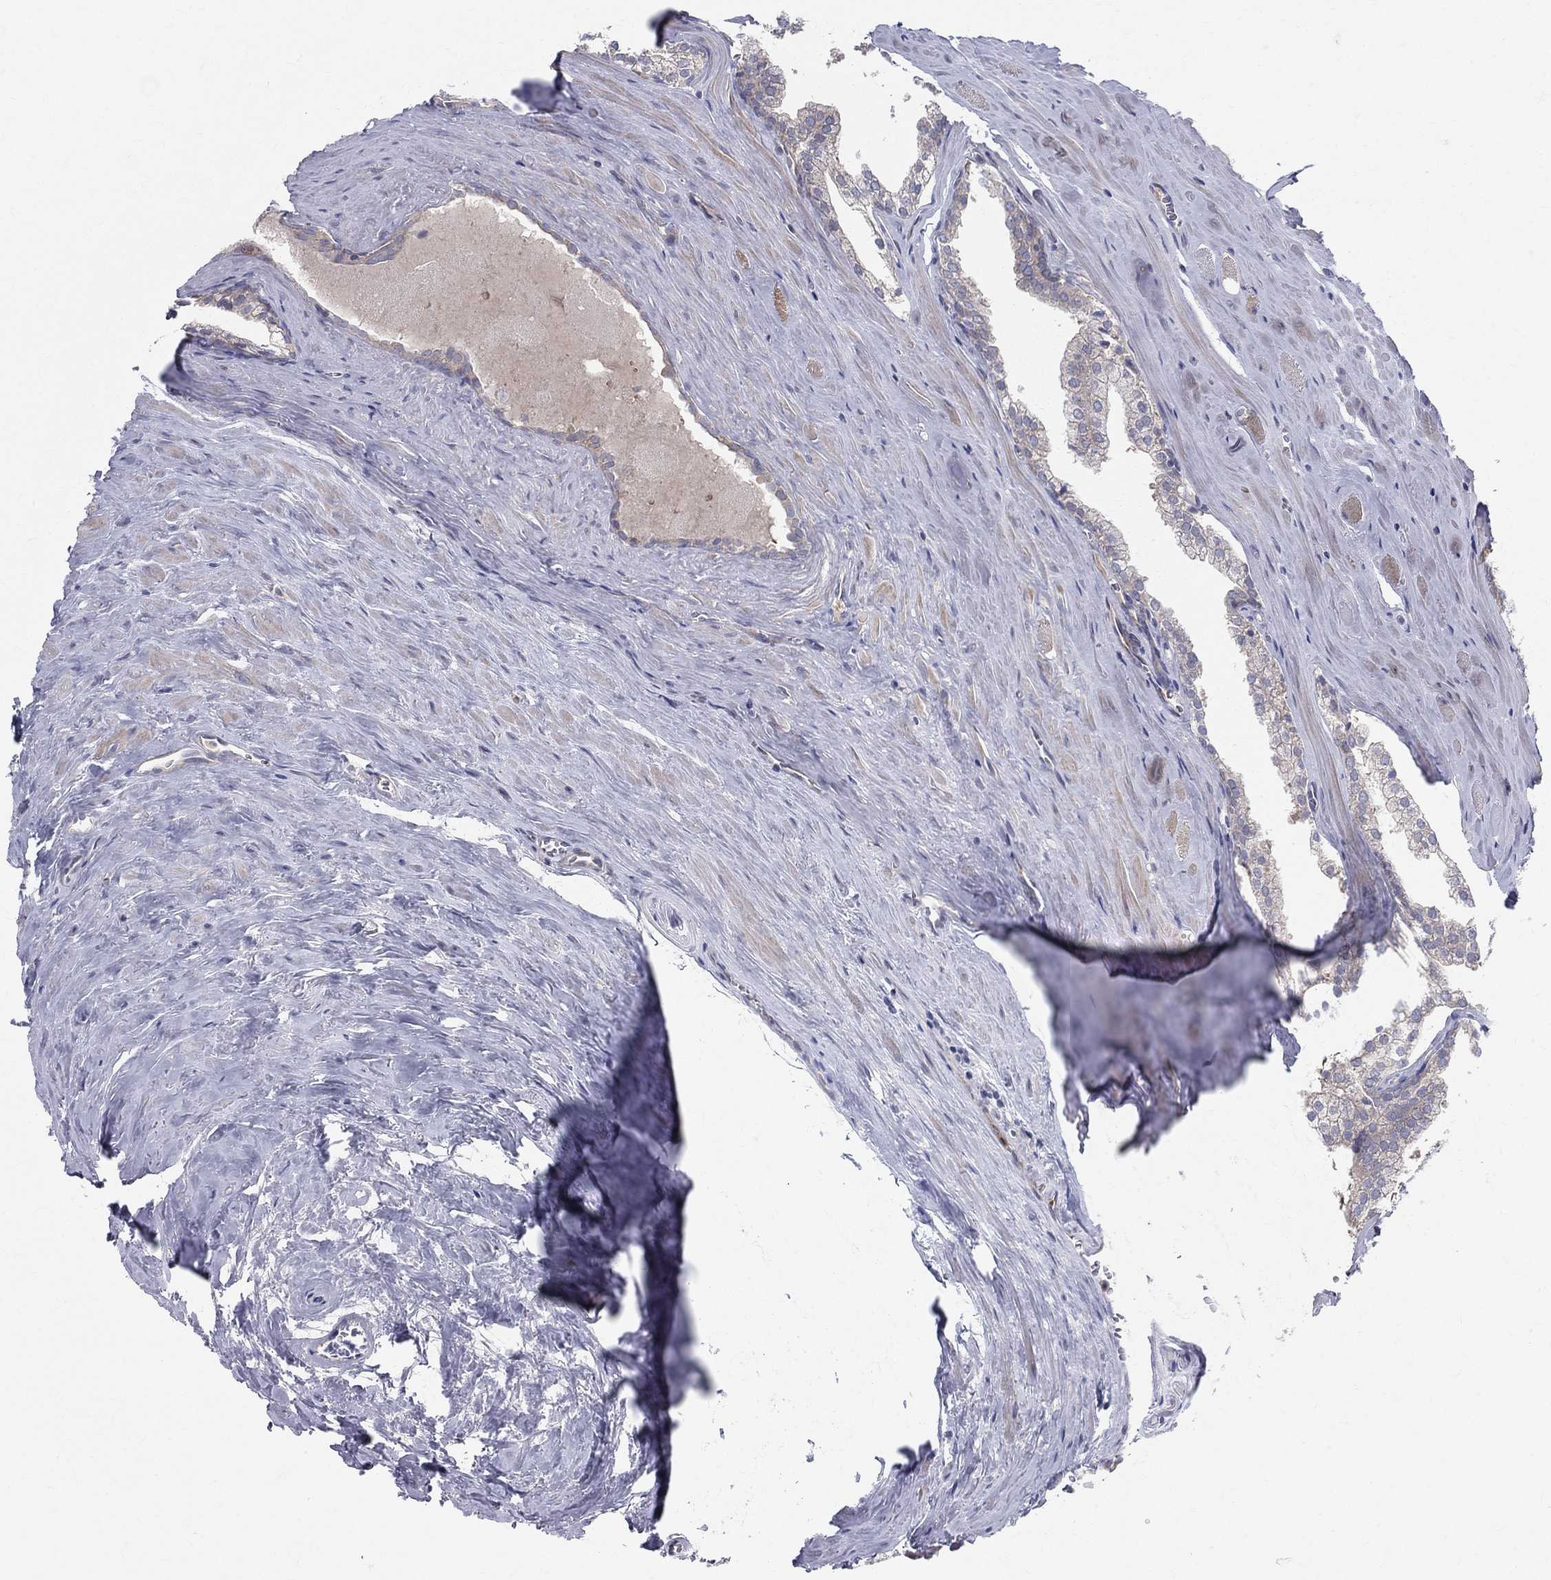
{"staining": {"intensity": "moderate", "quantity": "<25%", "location": "cytoplasmic/membranous"}, "tissue": "prostate cancer", "cell_type": "Tumor cells", "image_type": "cancer", "snomed": [{"axis": "morphology", "description": "Adenocarcinoma, NOS"}, {"axis": "topography", "description": "Prostate"}], "caption": "About <25% of tumor cells in human prostate cancer (adenocarcinoma) display moderate cytoplasmic/membranous protein positivity as visualized by brown immunohistochemical staining.", "gene": "POMZP3", "patient": {"sex": "male", "age": 72}}